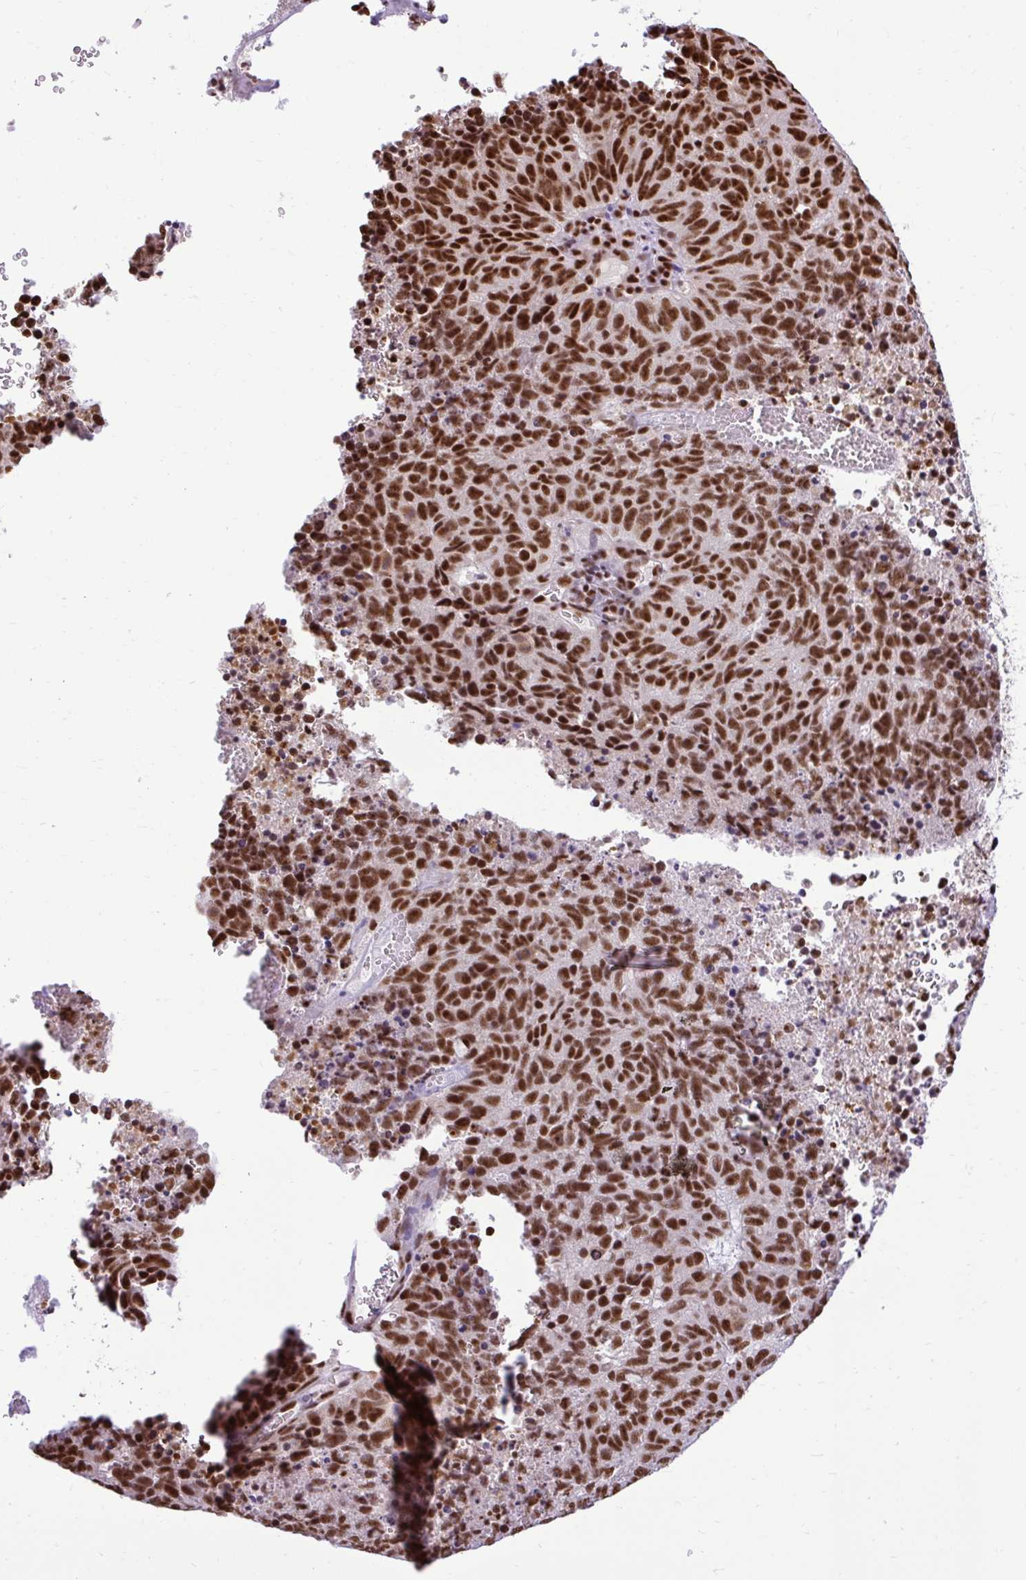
{"staining": {"intensity": "strong", "quantity": ">75%", "location": "nuclear"}, "tissue": "cervical cancer", "cell_type": "Tumor cells", "image_type": "cancer", "snomed": [{"axis": "morphology", "description": "Adenocarcinoma, NOS"}, {"axis": "topography", "description": "Cervix"}], "caption": "Adenocarcinoma (cervical) stained with DAB immunohistochemistry (IHC) demonstrates high levels of strong nuclear positivity in about >75% of tumor cells.", "gene": "PRPF19", "patient": {"sex": "female", "age": 38}}